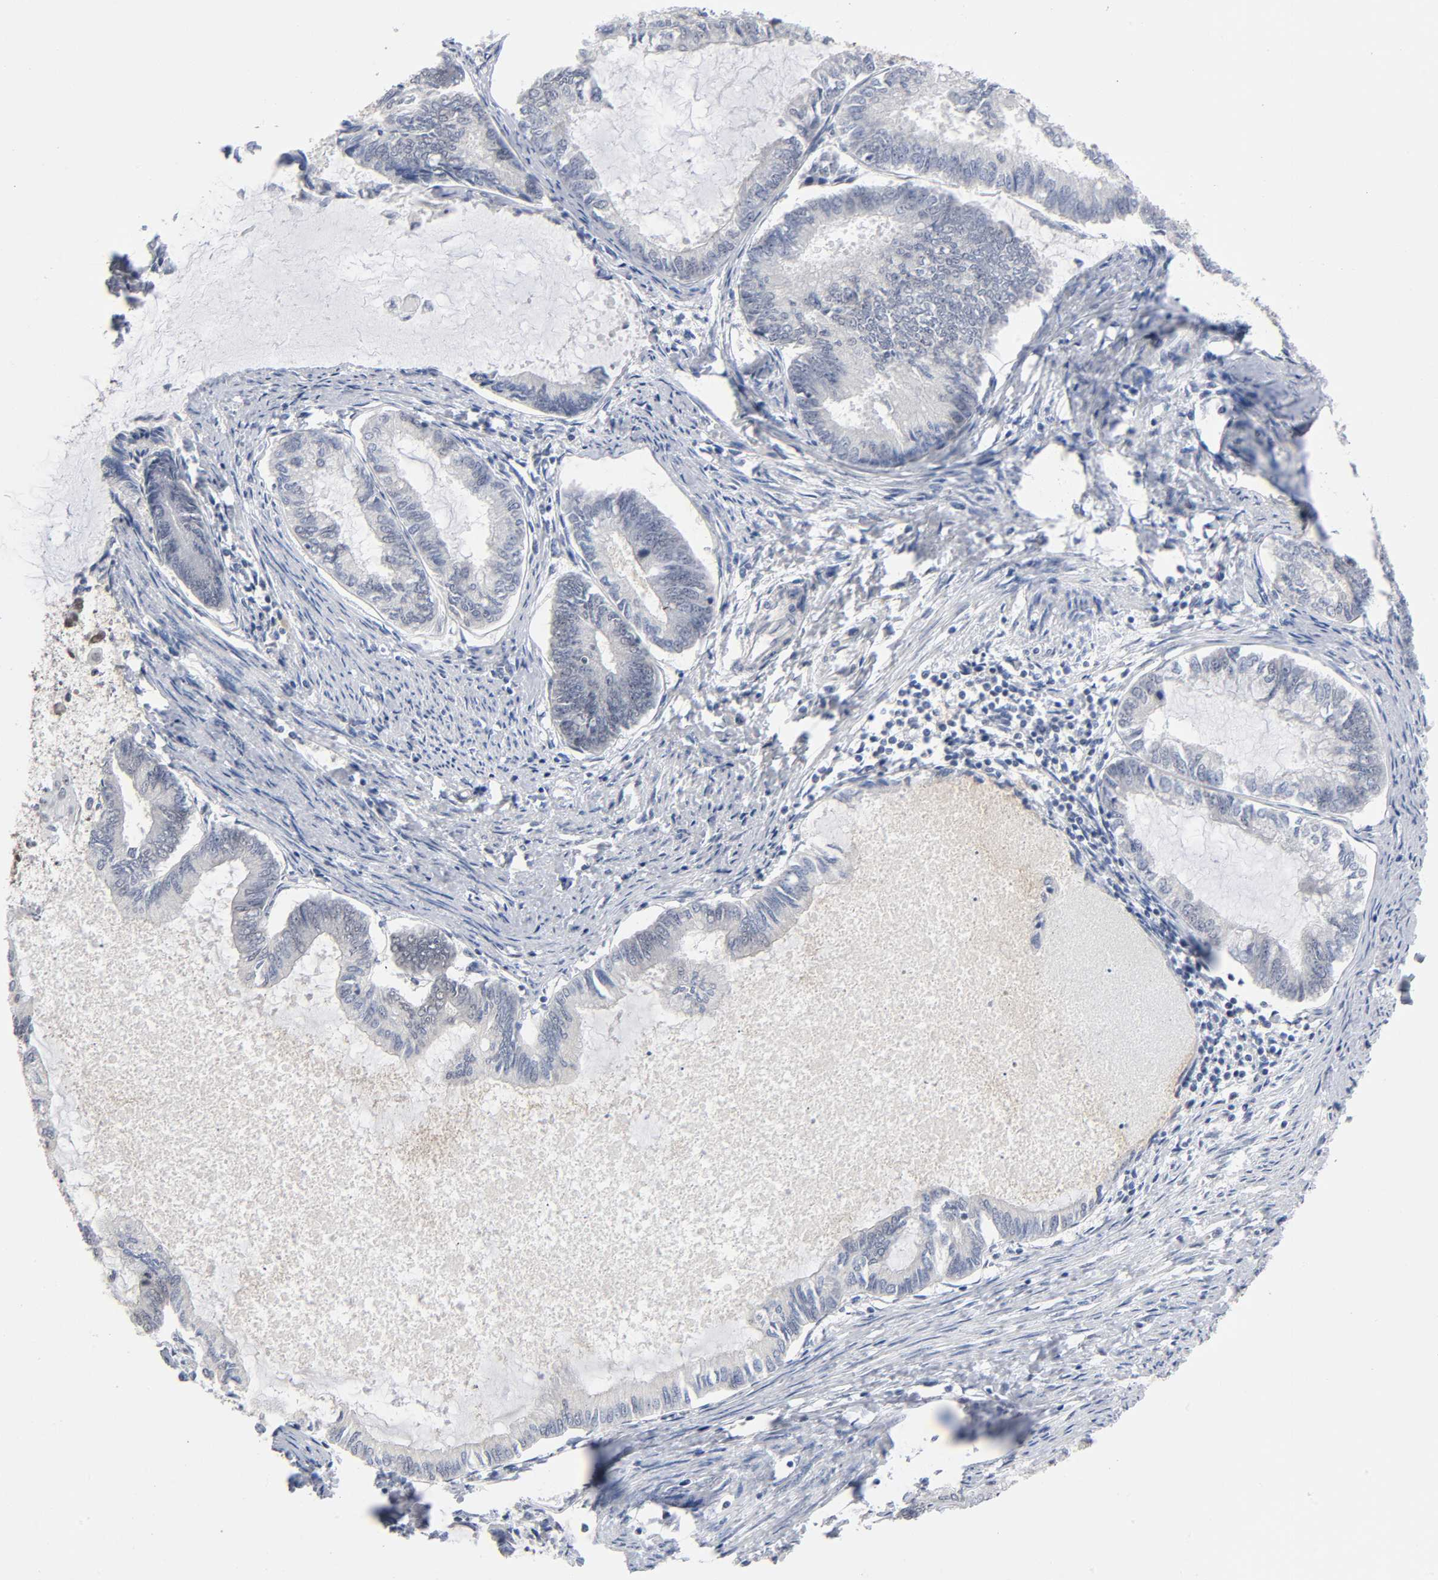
{"staining": {"intensity": "weak", "quantity": "<25%", "location": "cytoplasmic/membranous"}, "tissue": "endometrial cancer", "cell_type": "Tumor cells", "image_type": "cancer", "snomed": [{"axis": "morphology", "description": "Adenocarcinoma, NOS"}, {"axis": "topography", "description": "Endometrium"}], "caption": "DAB immunohistochemical staining of endometrial cancer (adenocarcinoma) exhibits no significant positivity in tumor cells. Brightfield microscopy of IHC stained with DAB (3,3'-diaminobenzidine) (brown) and hematoxylin (blue), captured at high magnification.", "gene": "ZNF384", "patient": {"sex": "female", "age": 86}}